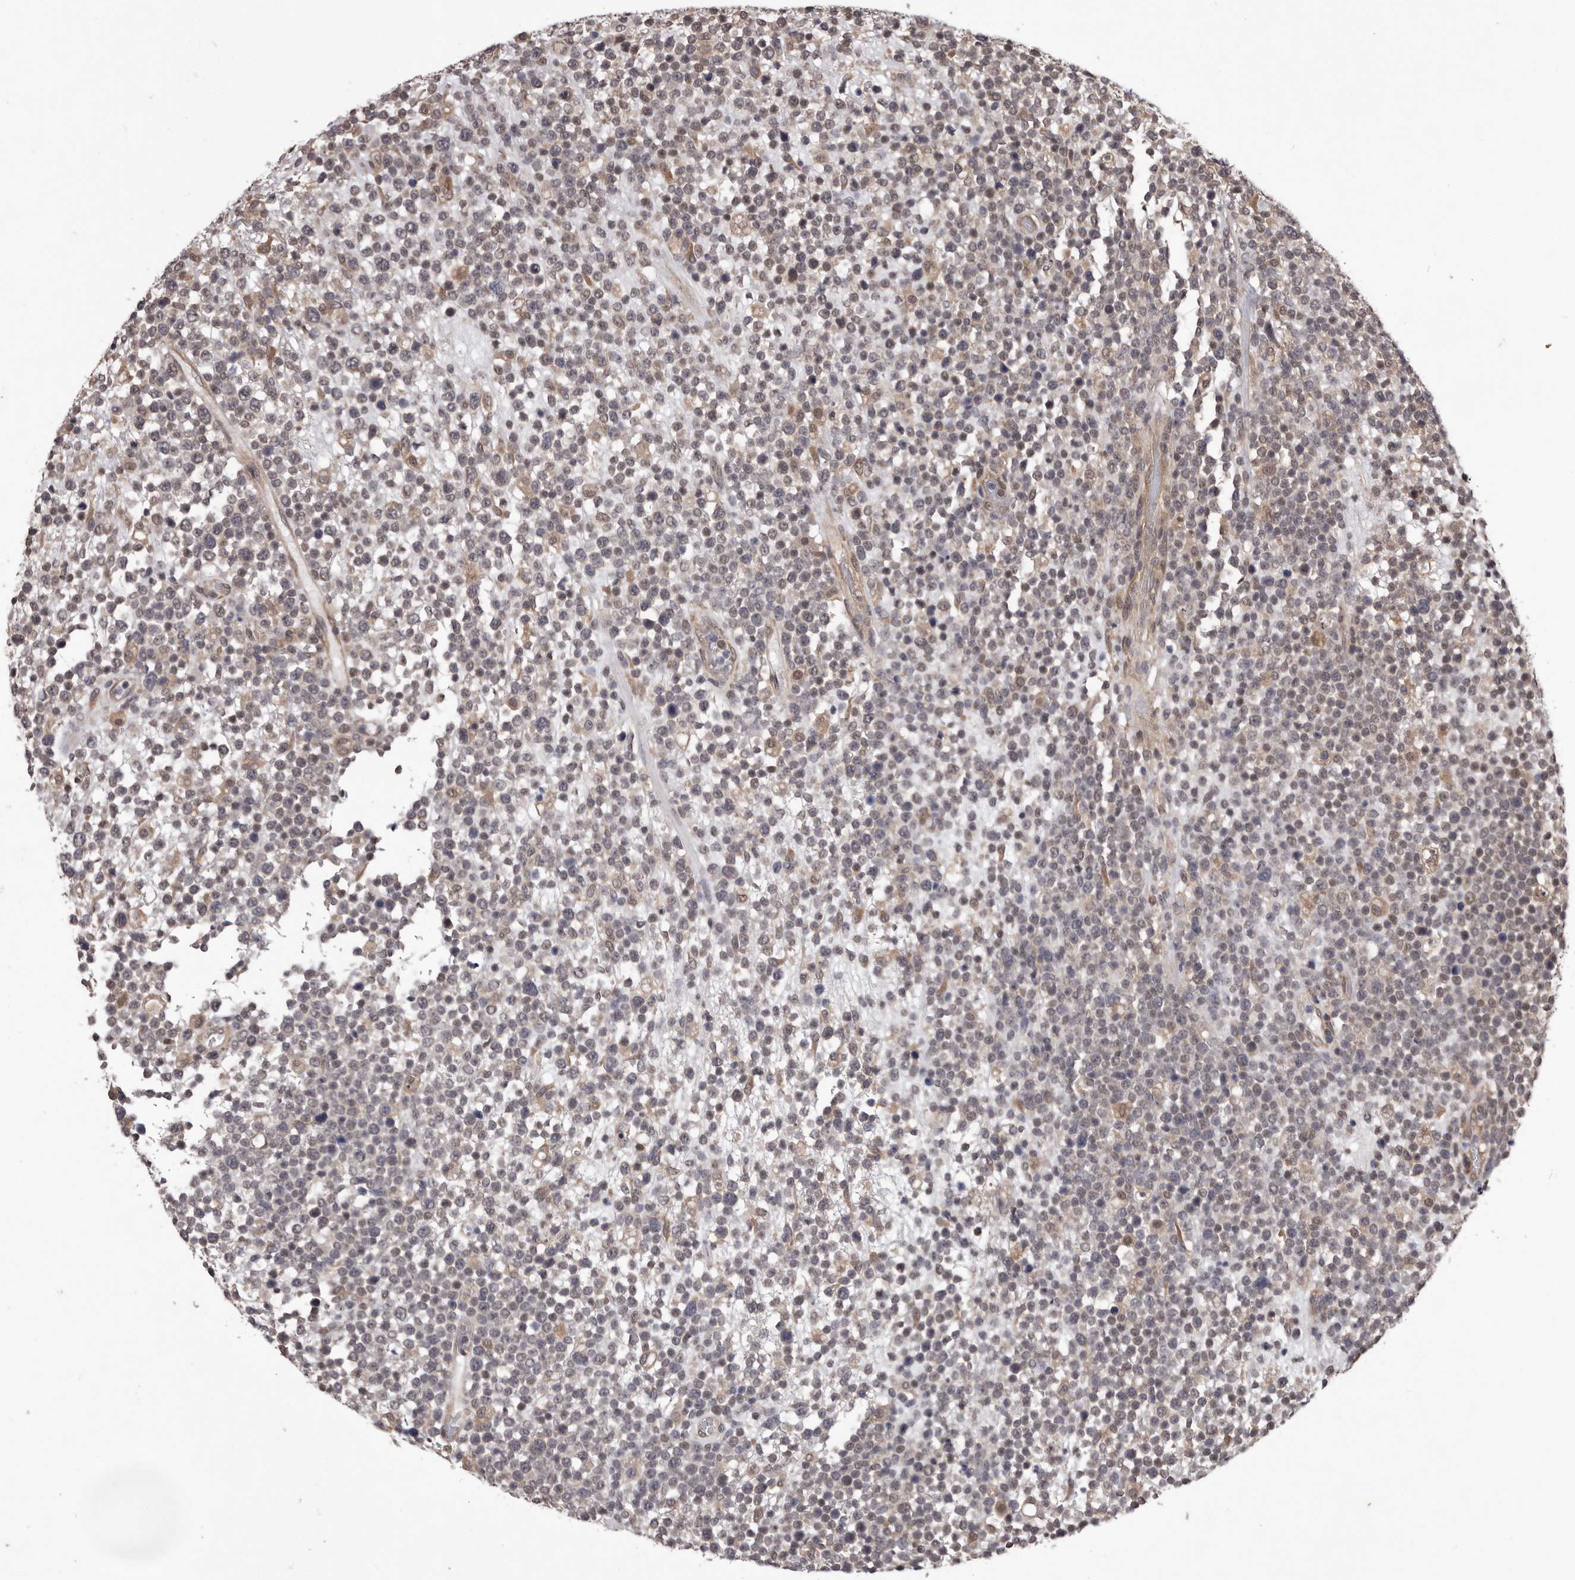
{"staining": {"intensity": "weak", "quantity": "<25%", "location": "cytoplasmic/membranous"}, "tissue": "lymphoma", "cell_type": "Tumor cells", "image_type": "cancer", "snomed": [{"axis": "morphology", "description": "Malignant lymphoma, non-Hodgkin's type, High grade"}, {"axis": "topography", "description": "Colon"}], "caption": "DAB immunohistochemical staining of high-grade malignant lymphoma, non-Hodgkin's type reveals no significant positivity in tumor cells.", "gene": "CELF3", "patient": {"sex": "female", "age": 53}}